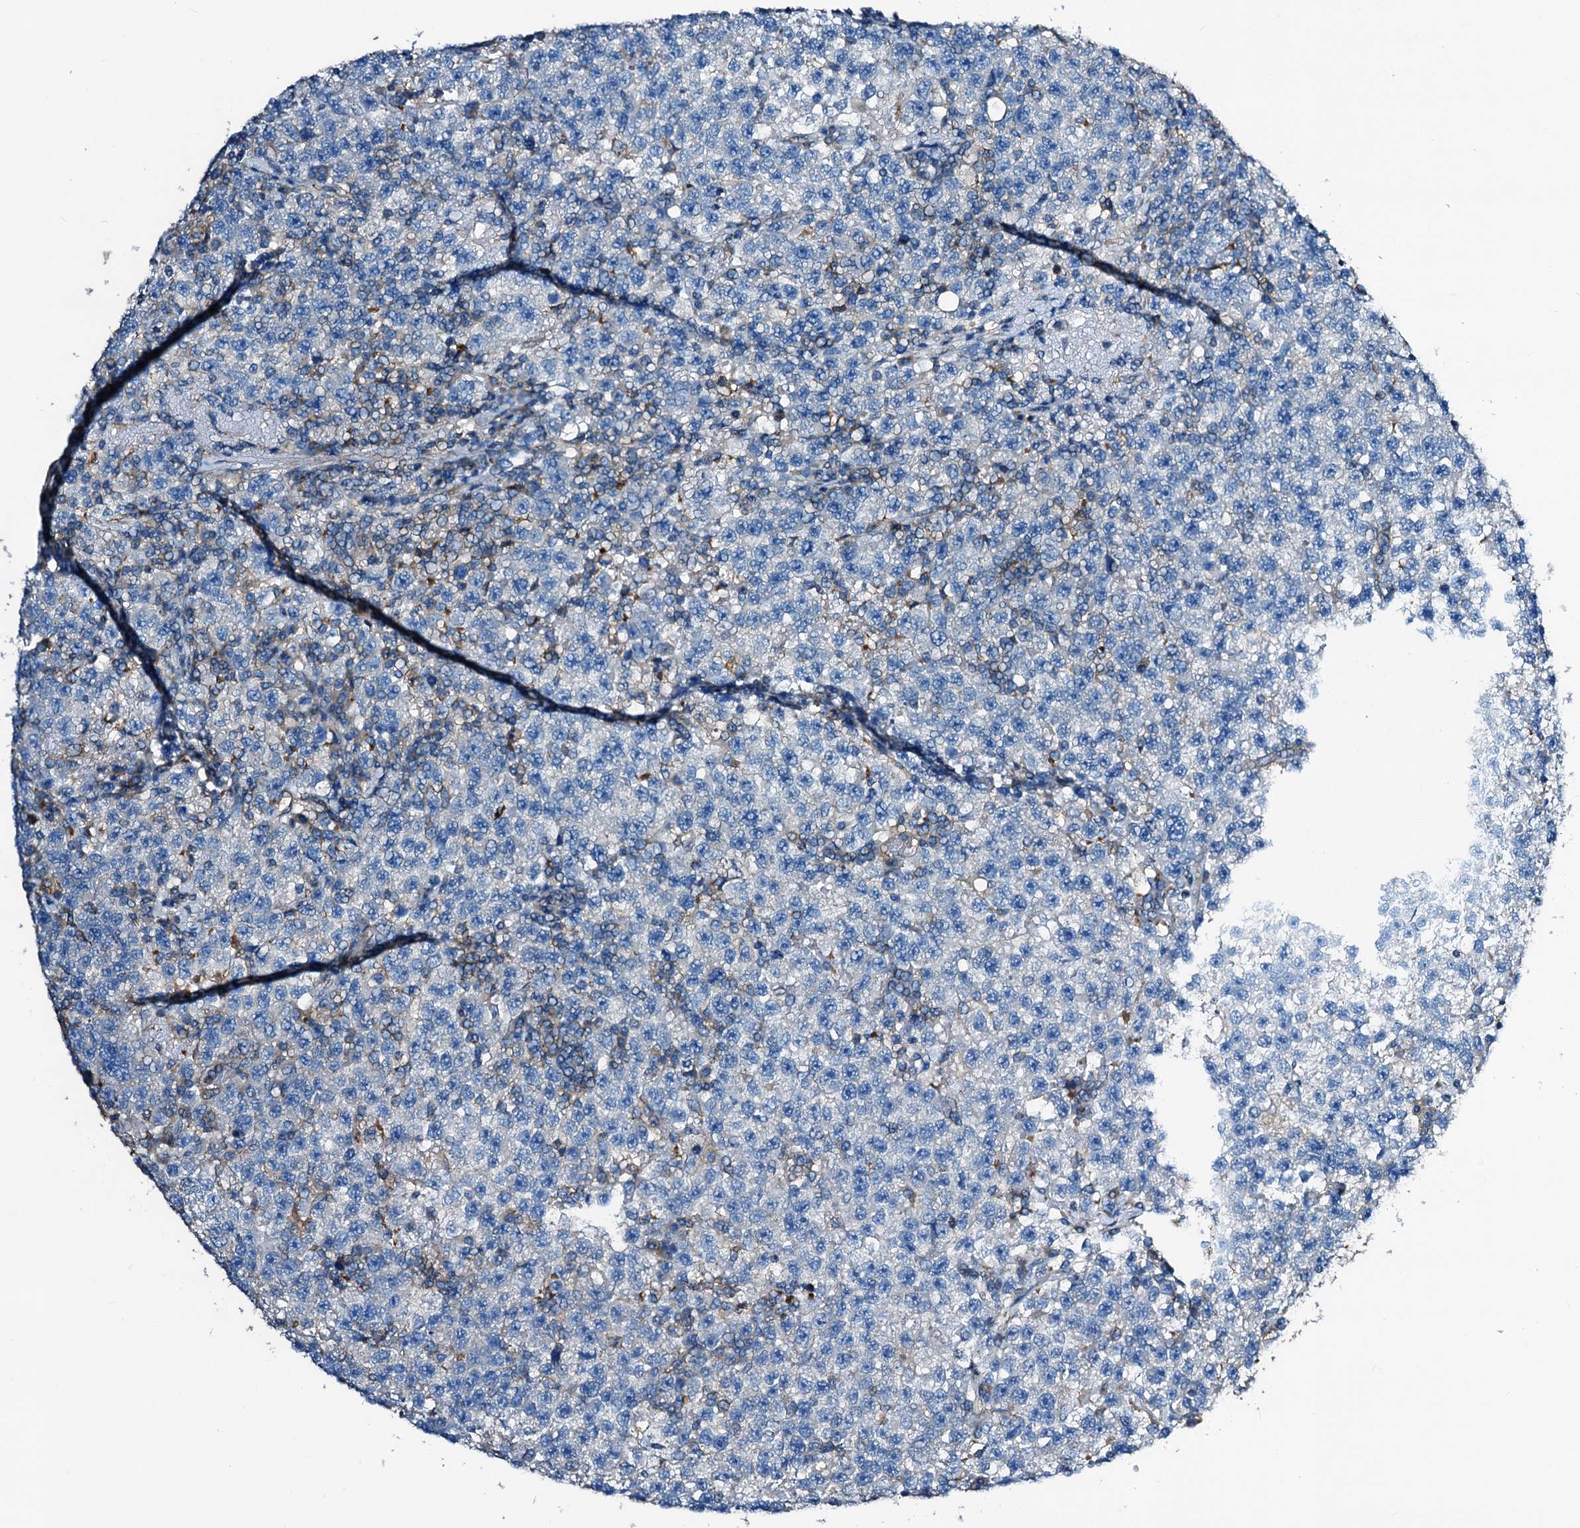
{"staining": {"intensity": "negative", "quantity": "none", "location": "none"}, "tissue": "testis cancer", "cell_type": "Tumor cells", "image_type": "cancer", "snomed": [{"axis": "morphology", "description": "Seminoma, NOS"}, {"axis": "topography", "description": "Testis"}], "caption": "This is a histopathology image of IHC staining of testis seminoma, which shows no positivity in tumor cells.", "gene": "GCOM1", "patient": {"sex": "male", "age": 22}}